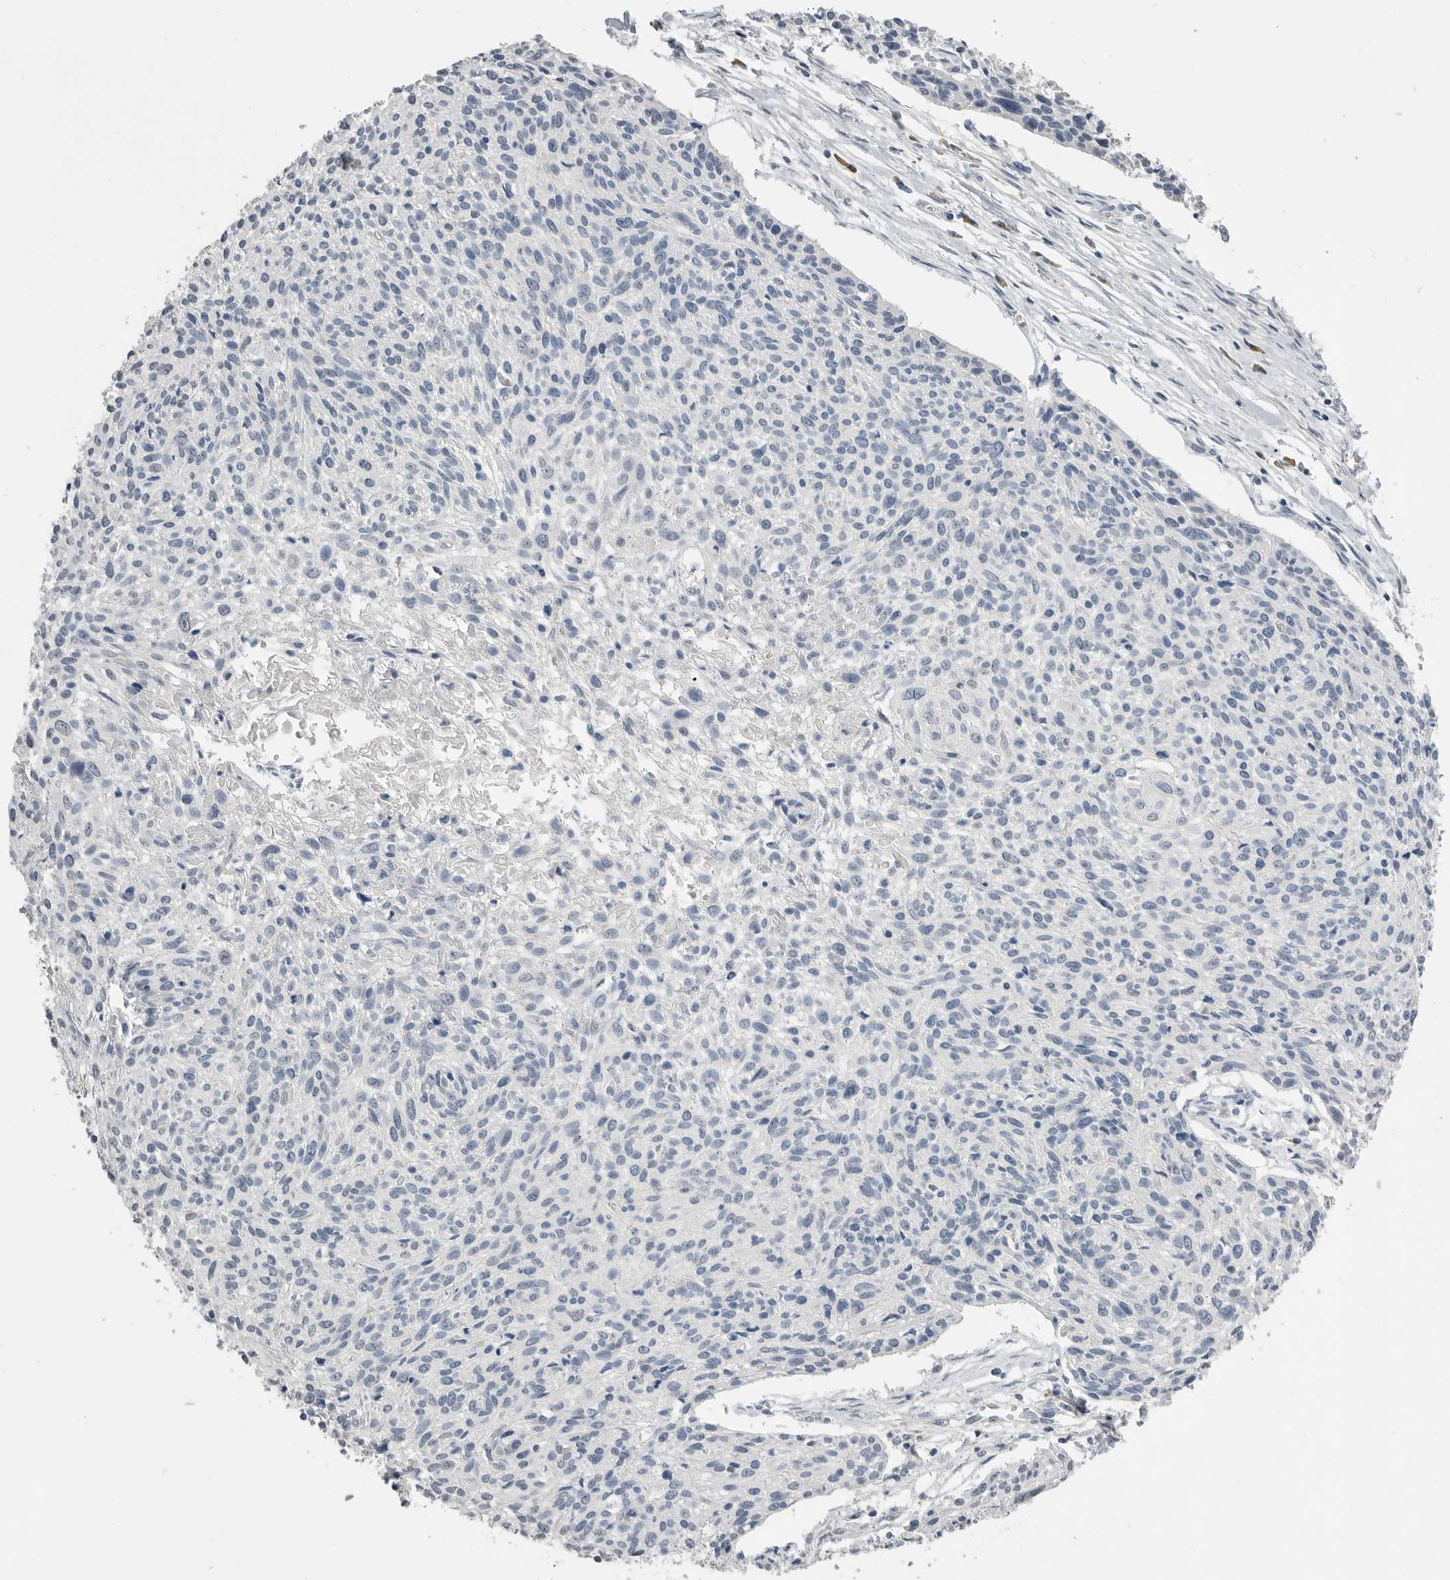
{"staining": {"intensity": "negative", "quantity": "none", "location": "none"}, "tissue": "cervical cancer", "cell_type": "Tumor cells", "image_type": "cancer", "snomed": [{"axis": "morphology", "description": "Squamous cell carcinoma, NOS"}, {"axis": "topography", "description": "Cervix"}], "caption": "There is no significant positivity in tumor cells of cervical cancer.", "gene": "FABP6", "patient": {"sex": "female", "age": 51}}